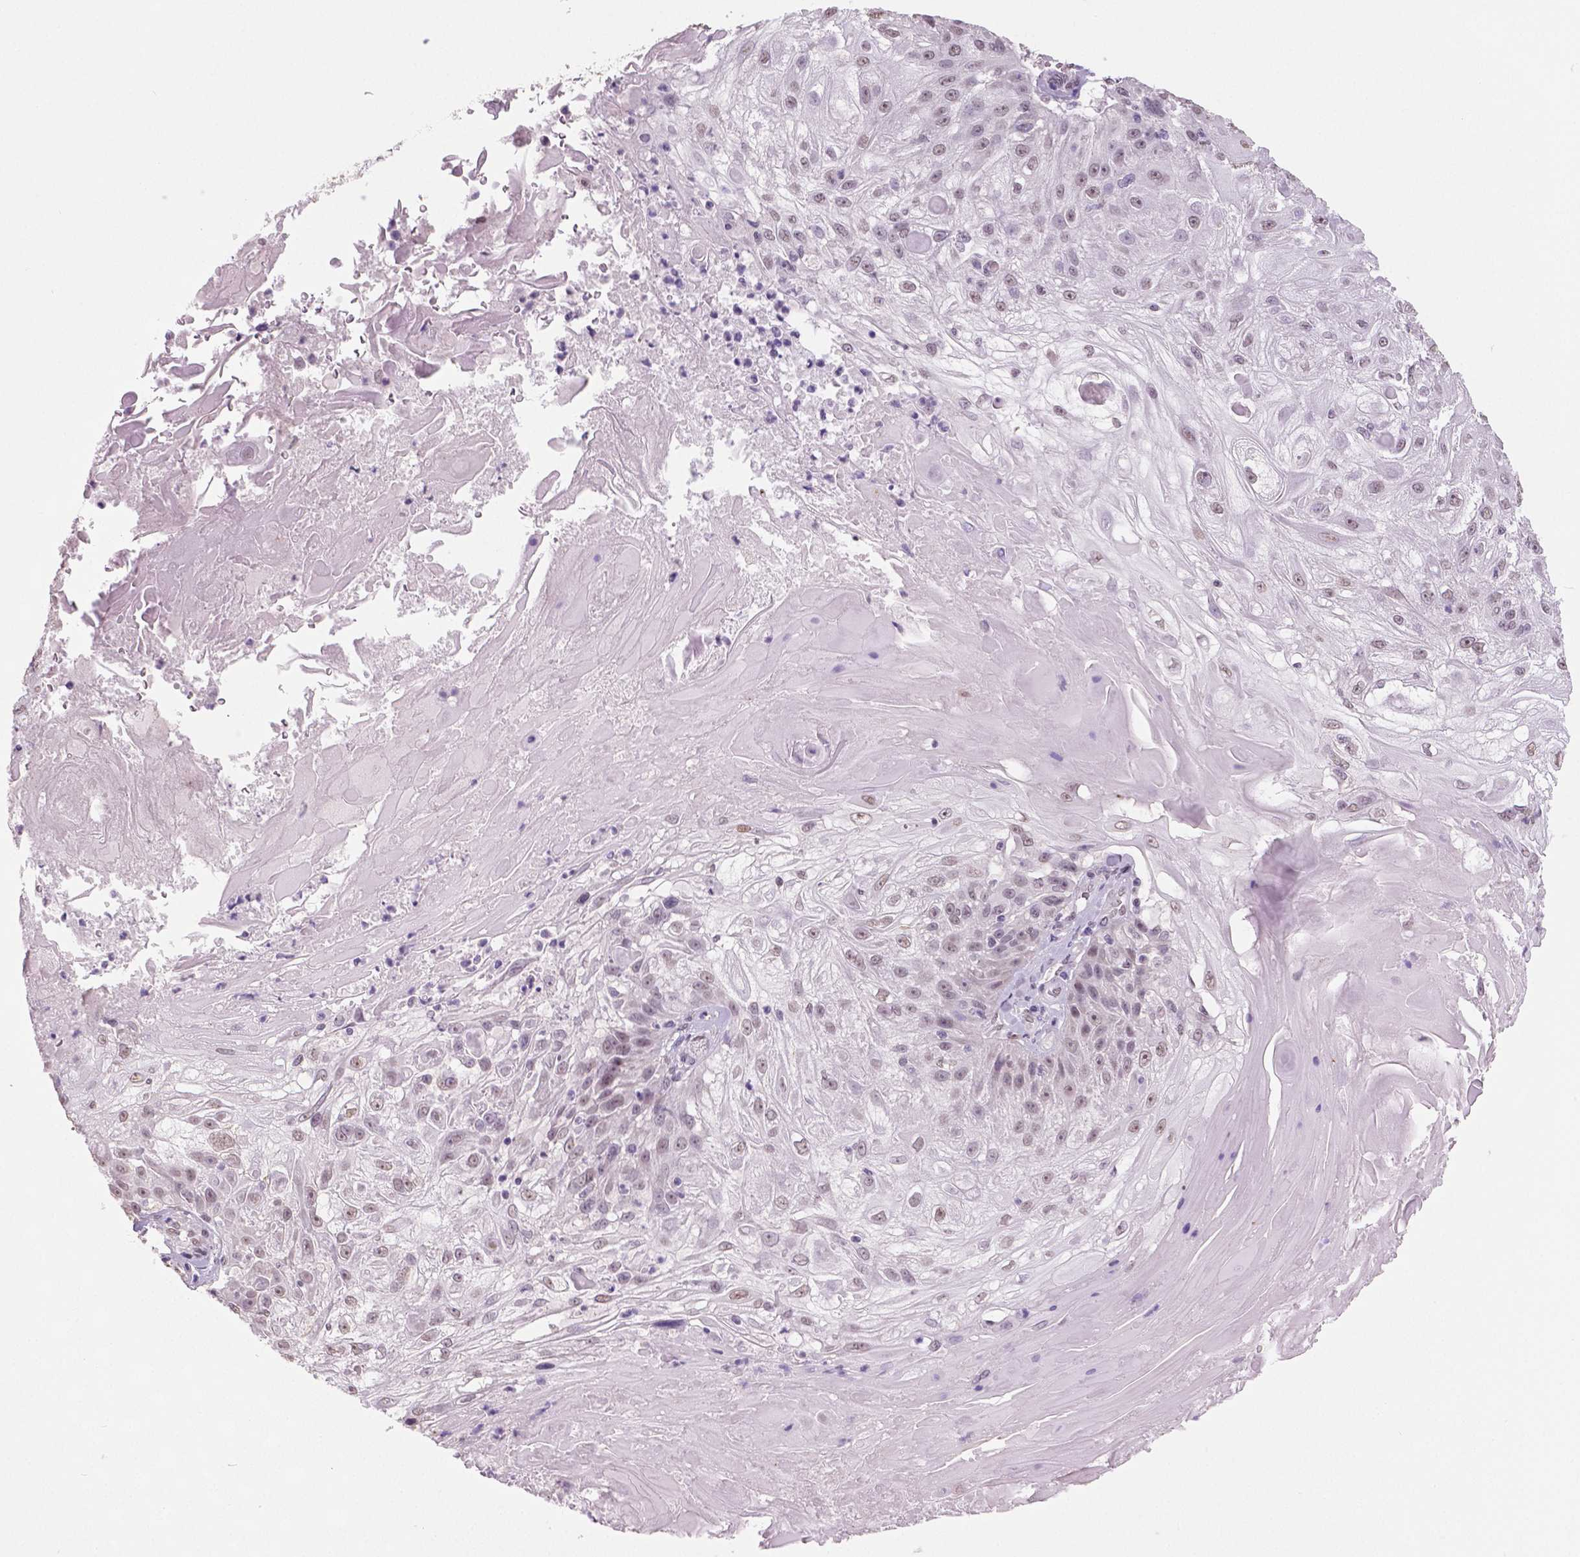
{"staining": {"intensity": "weak", "quantity": "25%-75%", "location": "nuclear"}, "tissue": "skin cancer", "cell_type": "Tumor cells", "image_type": "cancer", "snomed": [{"axis": "morphology", "description": "Normal tissue, NOS"}, {"axis": "morphology", "description": "Squamous cell carcinoma, NOS"}, {"axis": "topography", "description": "Skin"}], "caption": "Skin cancer (squamous cell carcinoma) was stained to show a protein in brown. There is low levels of weak nuclear staining in approximately 25%-75% of tumor cells. (Stains: DAB in brown, nuclei in blue, Microscopy: brightfield microscopy at high magnification).", "gene": "IGF2BP1", "patient": {"sex": "female", "age": 83}}